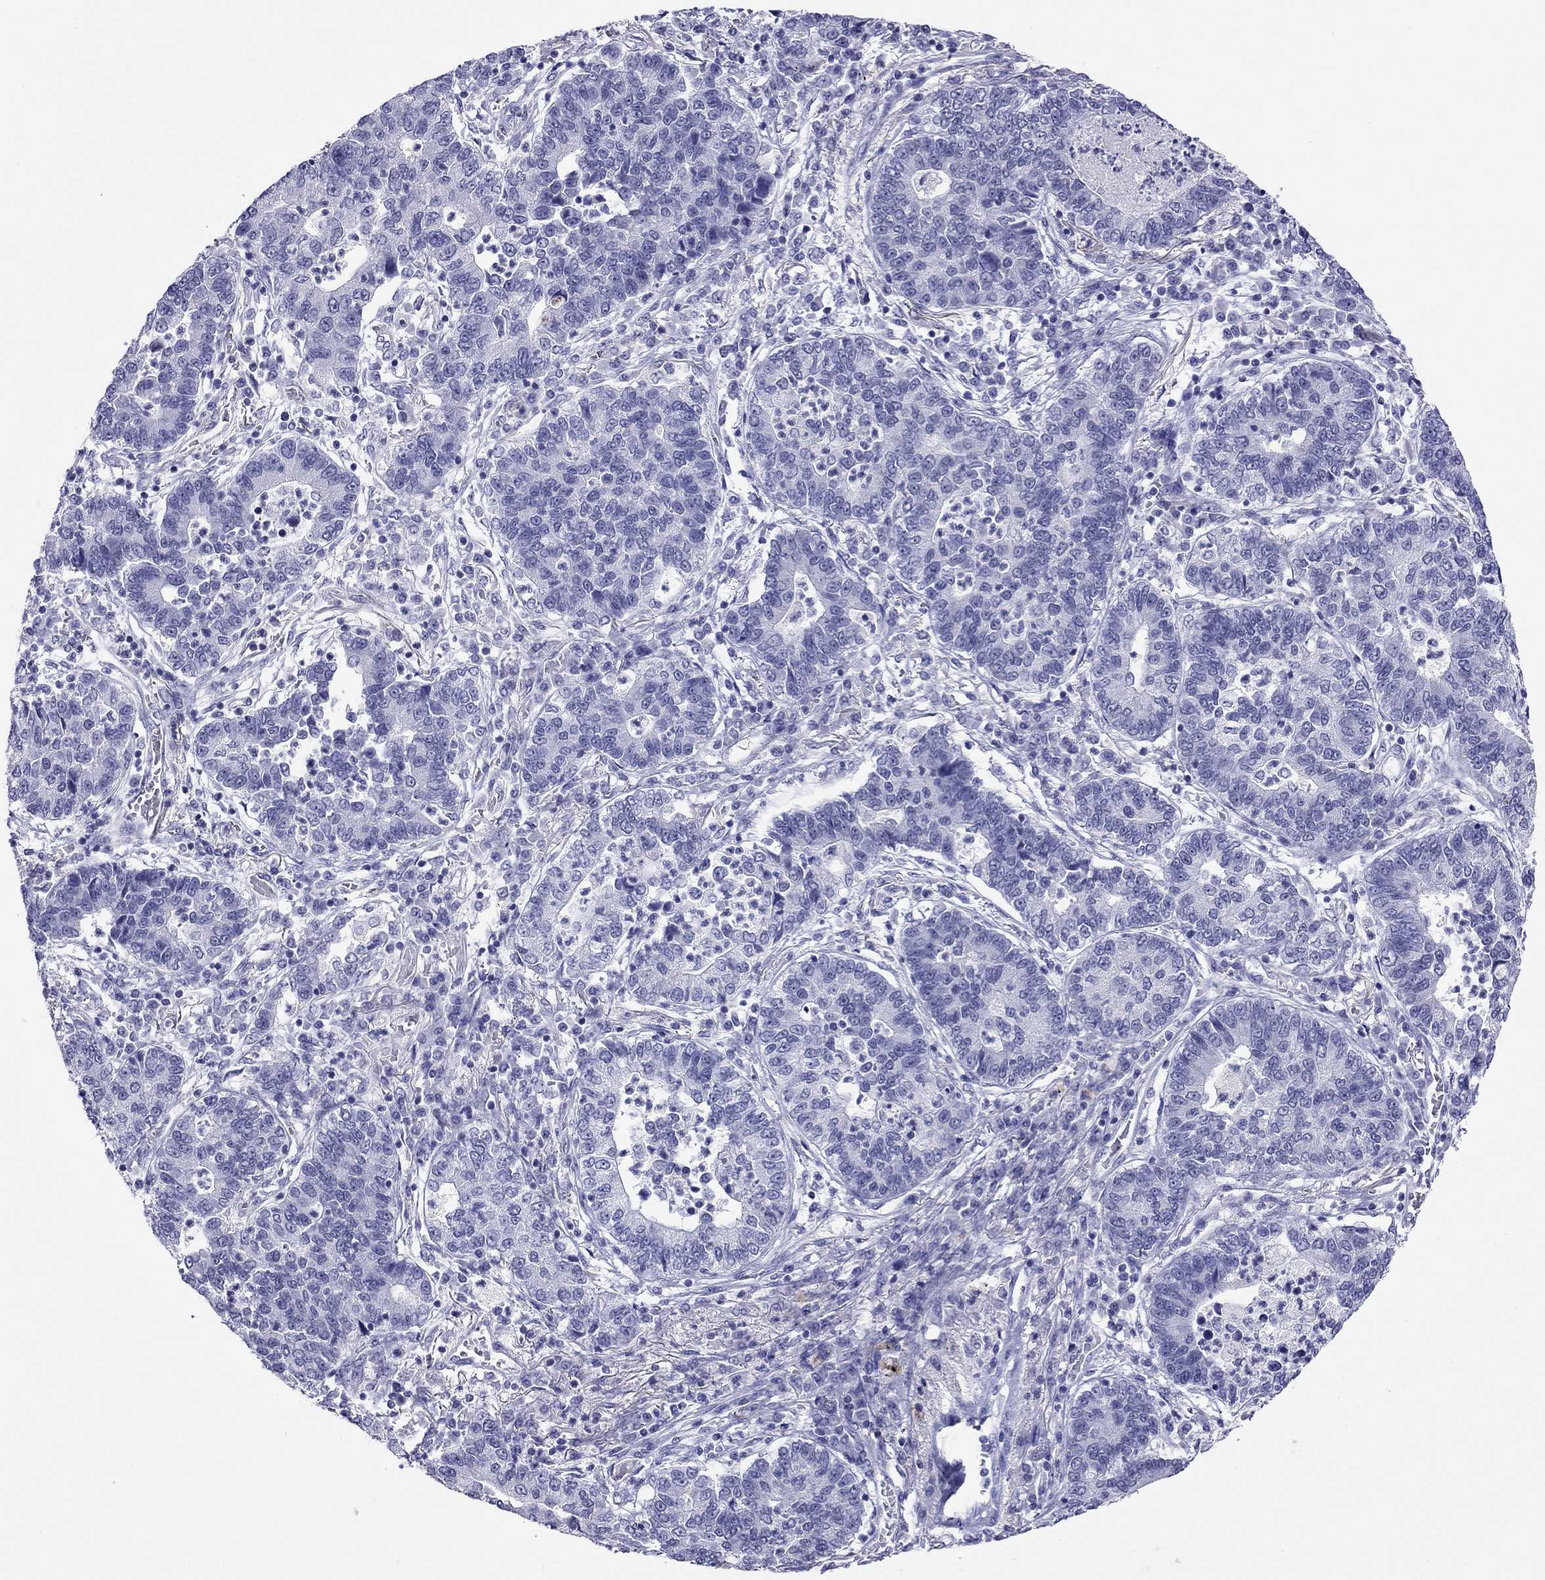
{"staining": {"intensity": "negative", "quantity": "none", "location": "none"}, "tissue": "lung cancer", "cell_type": "Tumor cells", "image_type": "cancer", "snomed": [{"axis": "morphology", "description": "Adenocarcinoma, NOS"}, {"axis": "topography", "description": "Lung"}], "caption": "DAB (3,3'-diaminobenzidine) immunohistochemical staining of human adenocarcinoma (lung) demonstrates no significant staining in tumor cells. (DAB (3,3'-diaminobenzidine) immunohistochemistry (IHC) with hematoxylin counter stain).", "gene": "MYMX", "patient": {"sex": "female", "age": 57}}